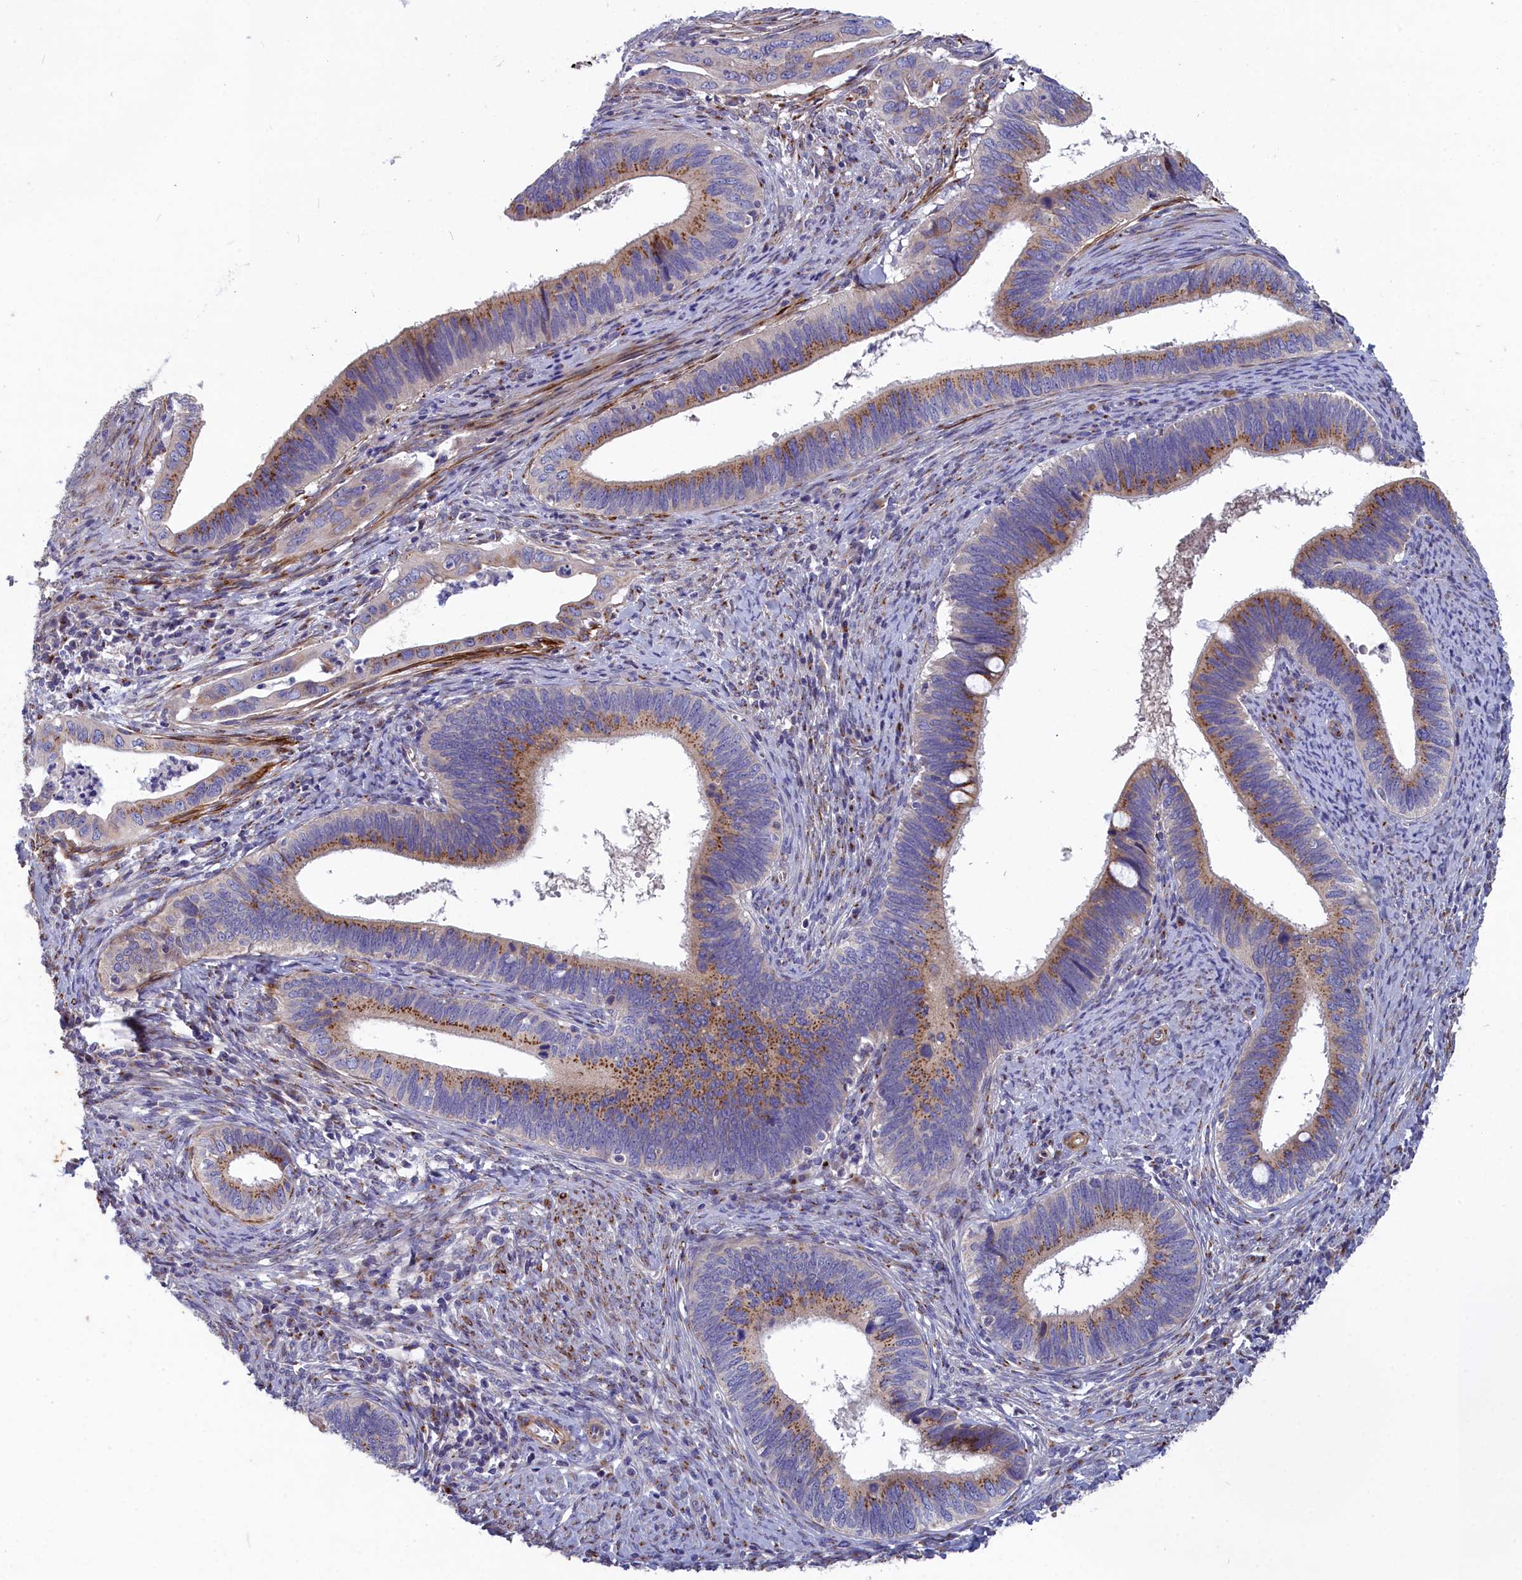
{"staining": {"intensity": "moderate", "quantity": "25%-75%", "location": "cytoplasmic/membranous"}, "tissue": "cervical cancer", "cell_type": "Tumor cells", "image_type": "cancer", "snomed": [{"axis": "morphology", "description": "Adenocarcinoma, NOS"}, {"axis": "topography", "description": "Cervix"}], "caption": "Adenocarcinoma (cervical) was stained to show a protein in brown. There is medium levels of moderate cytoplasmic/membranous positivity in approximately 25%-75% of tumor cells. The staining was performed using DAB (3,3'-diaminobenzidine) to visualize the protein expression in brown, while the nuclei were stained in blue with hematoxylin (Magnification: 20x).", "gene": "TUBGCP4", "patient": {"sex": "female", "age": 42}}